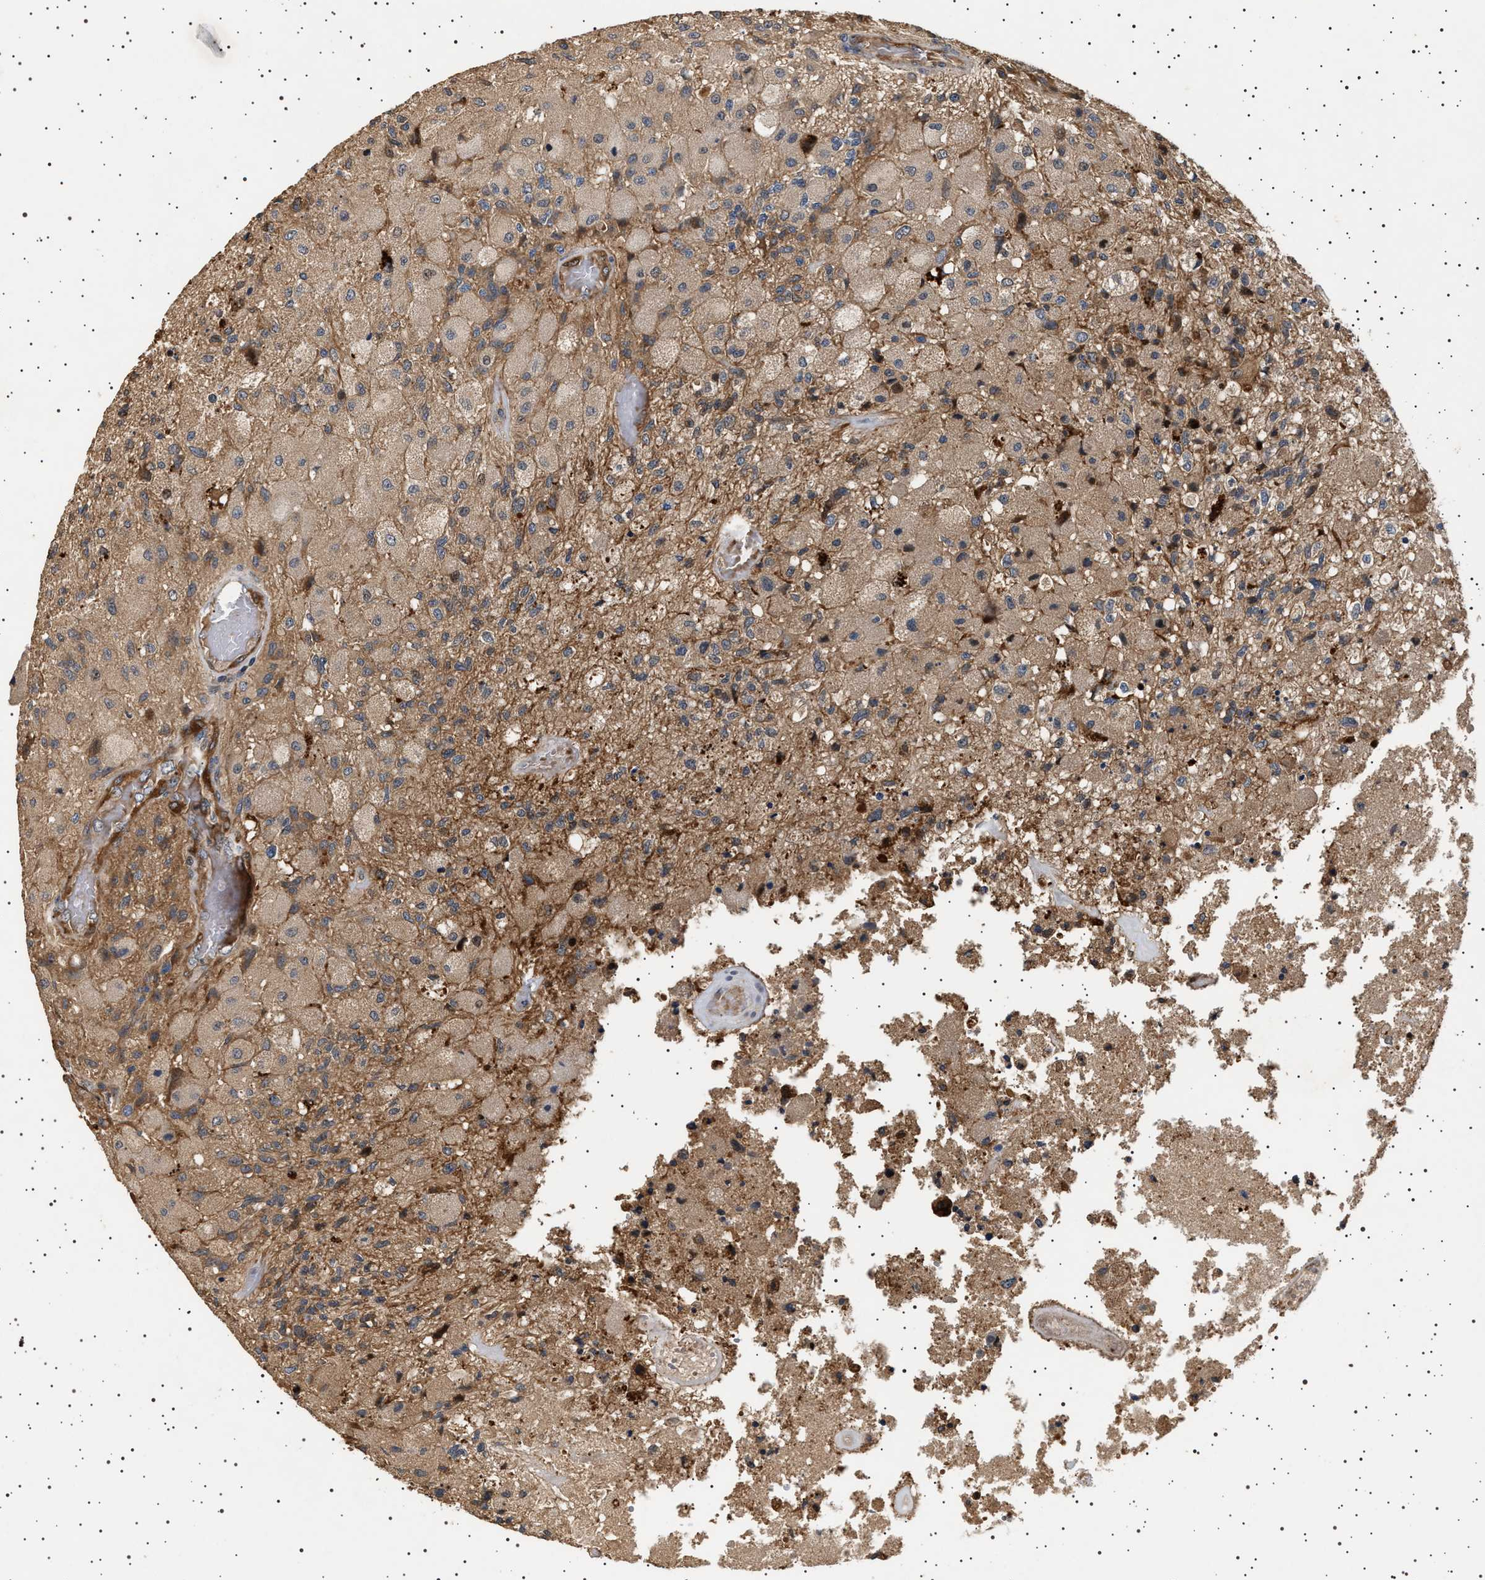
{"staining": {"intensity": "weak", "quantity": ">75%", "location": "cytoplasmic/membranous"}, "tissue": "glioma", "cell_type": "Tumor cells", "image_type": "cancer", "snomed": [{"axis": "morphology", "description": "Normal tissue, NOS"}, {"axis": "morphology", "description": "Glioma, malignant, High grade"}, {"axis": "topography", "description": "Cerebral cortex"}], "caption": "Immunohistochemical staining of glioma exhibits low levels of weak cytoplasmic/membranous protein staining in about >75% of tumor cells.", "gene": "GUCY1B1", "patient": {"sex": "male", "age": 77}}